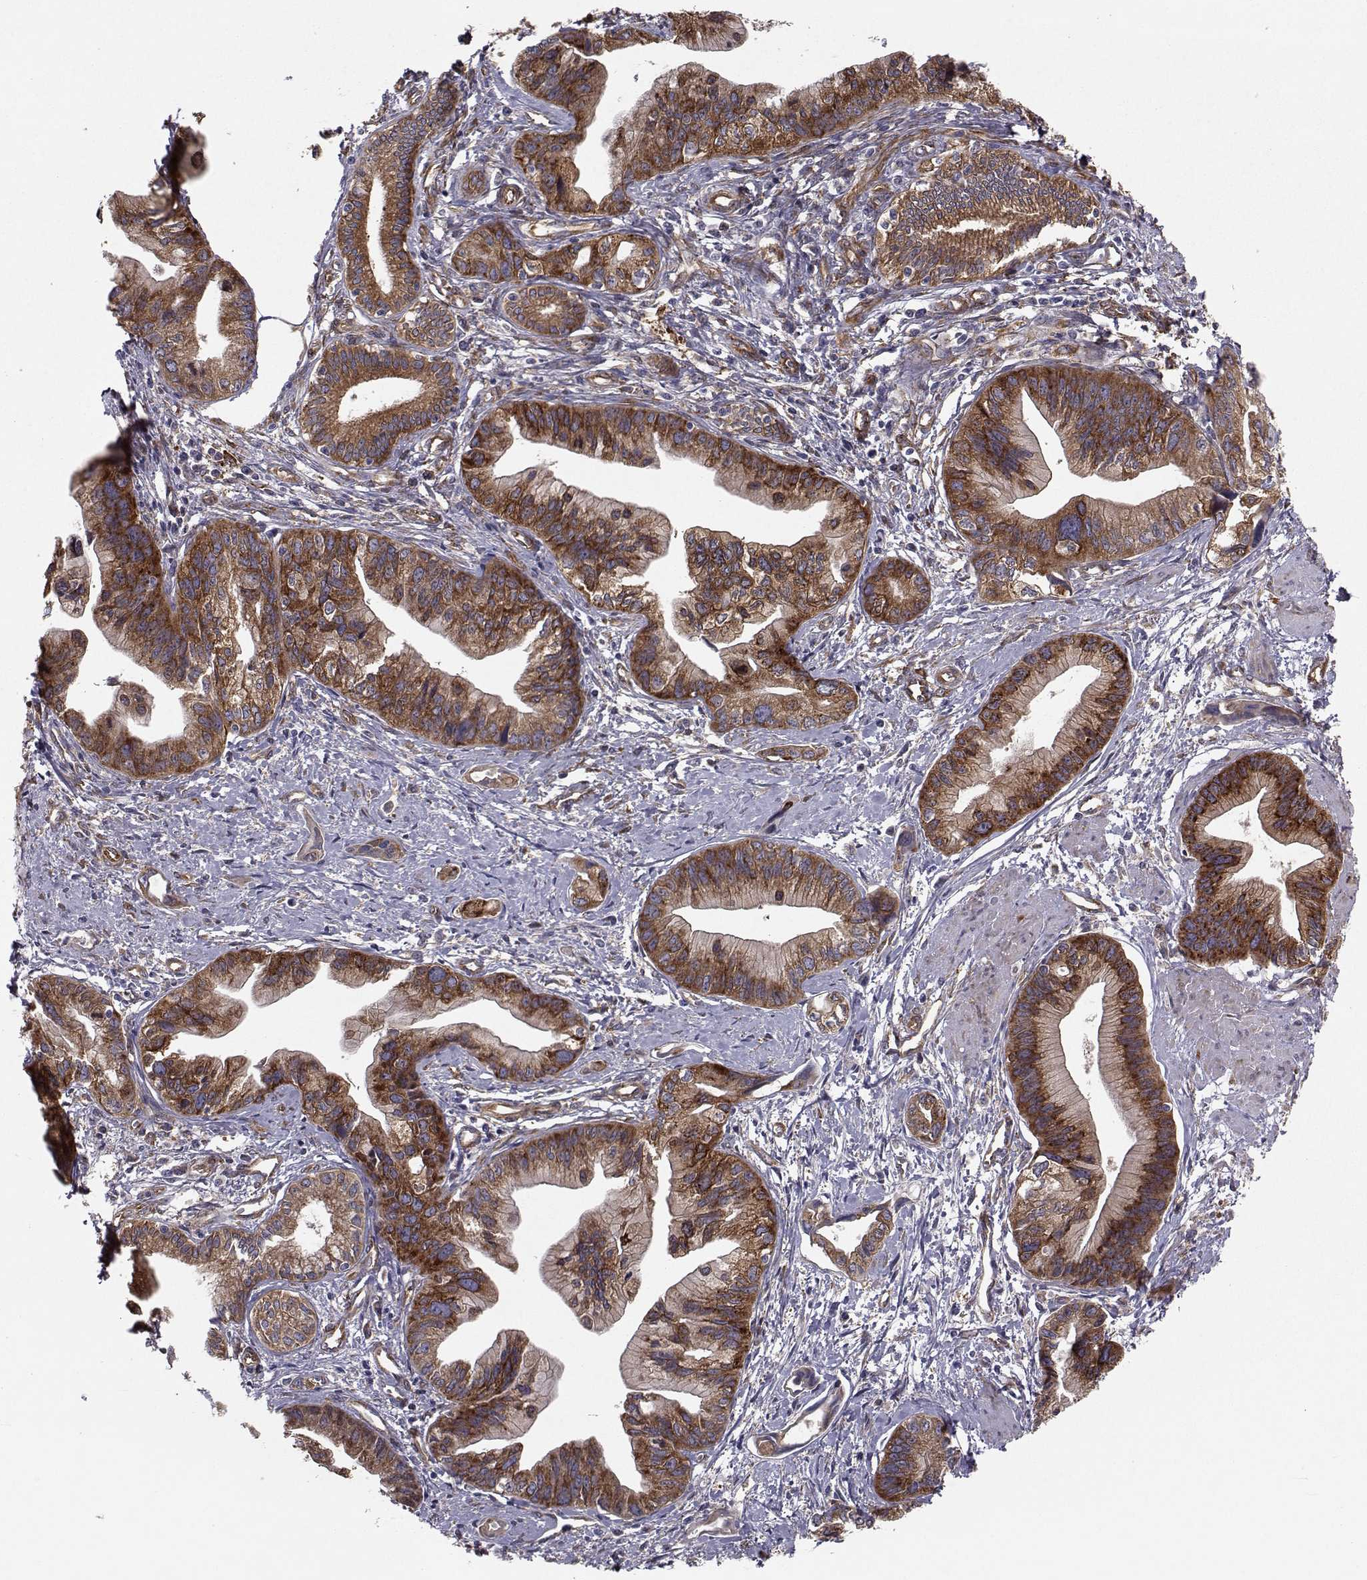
{"staining": {"intensity": "strong", "quantity": ">75%", "location": "cytoplasmic/membranous"}, "tissue": "pancreatic cancer", "cell_type": "Tumor cells", "image_type": "cancer", "snomed": [{"axis": "morphology", "description": "Adenocarcinoma, NOS"}, {"axis": "topography", "description": "Pancreas"}], "caption": "A brown stain labels strong cytoplasmic/membranous positivity of a protein in human pancreatic adenocarcinoma tumor cells.", "gene": "TRIP10", "patient": {"sex": "female", "age": 61}}